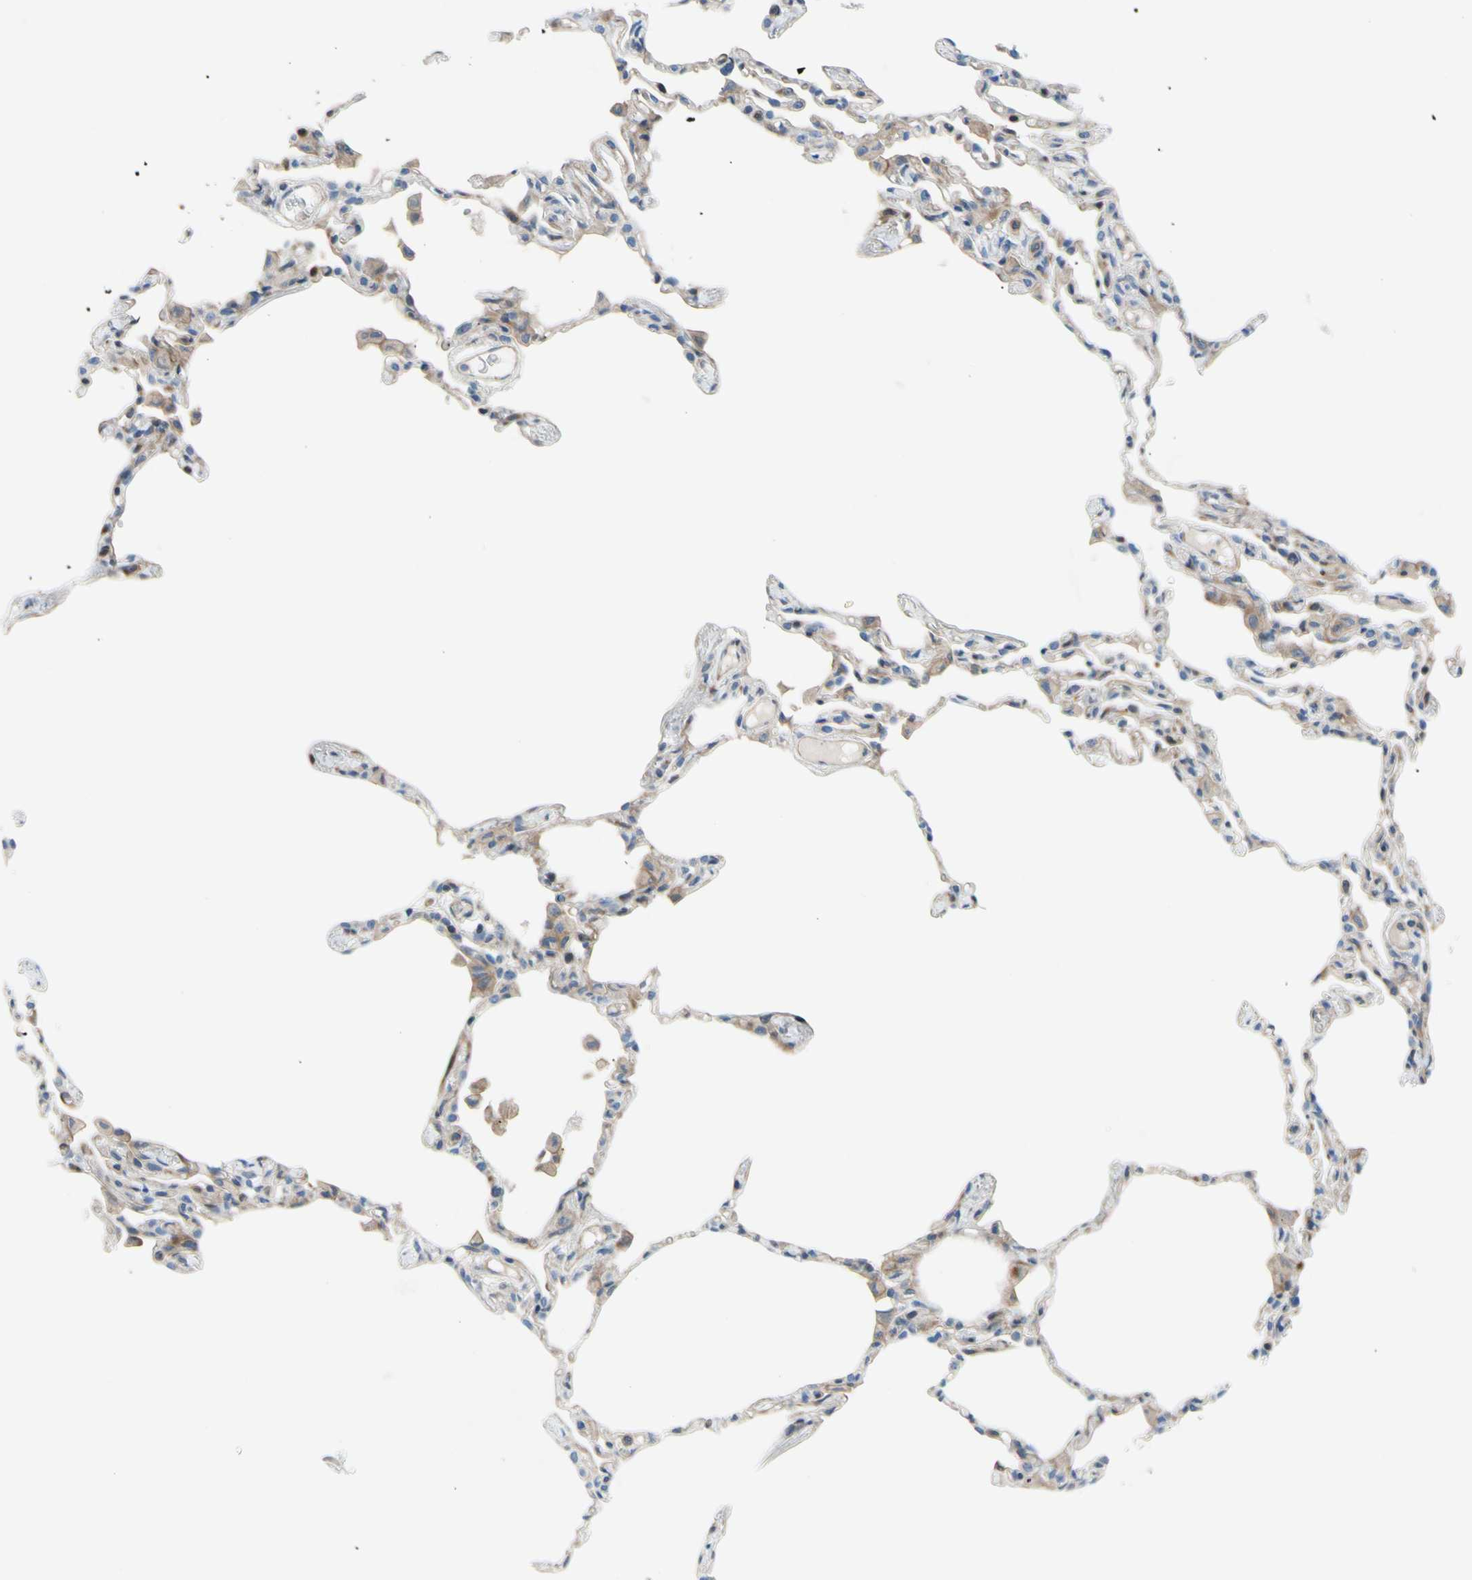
{"staining": {"intensity": "weak", "quantity": "25%-75%", "location": "cytoplasmic/membranous"}, "tissue": "lung", "cell_type": "Alveolar cells", "image_type": "normal", "snomed": [{"axis": "morphology", "description": "Normal tissue, NOS"}, {"axis": "topography", "description": "Lung"}], "caption": "Lung stained with a brown dye demonstrates weak cytoplasmic/membranous positive staining in approximately 25%-75% of alveolar cells.", "gene": "PAK2", "patient": {"sex": "female", "age": 49}}